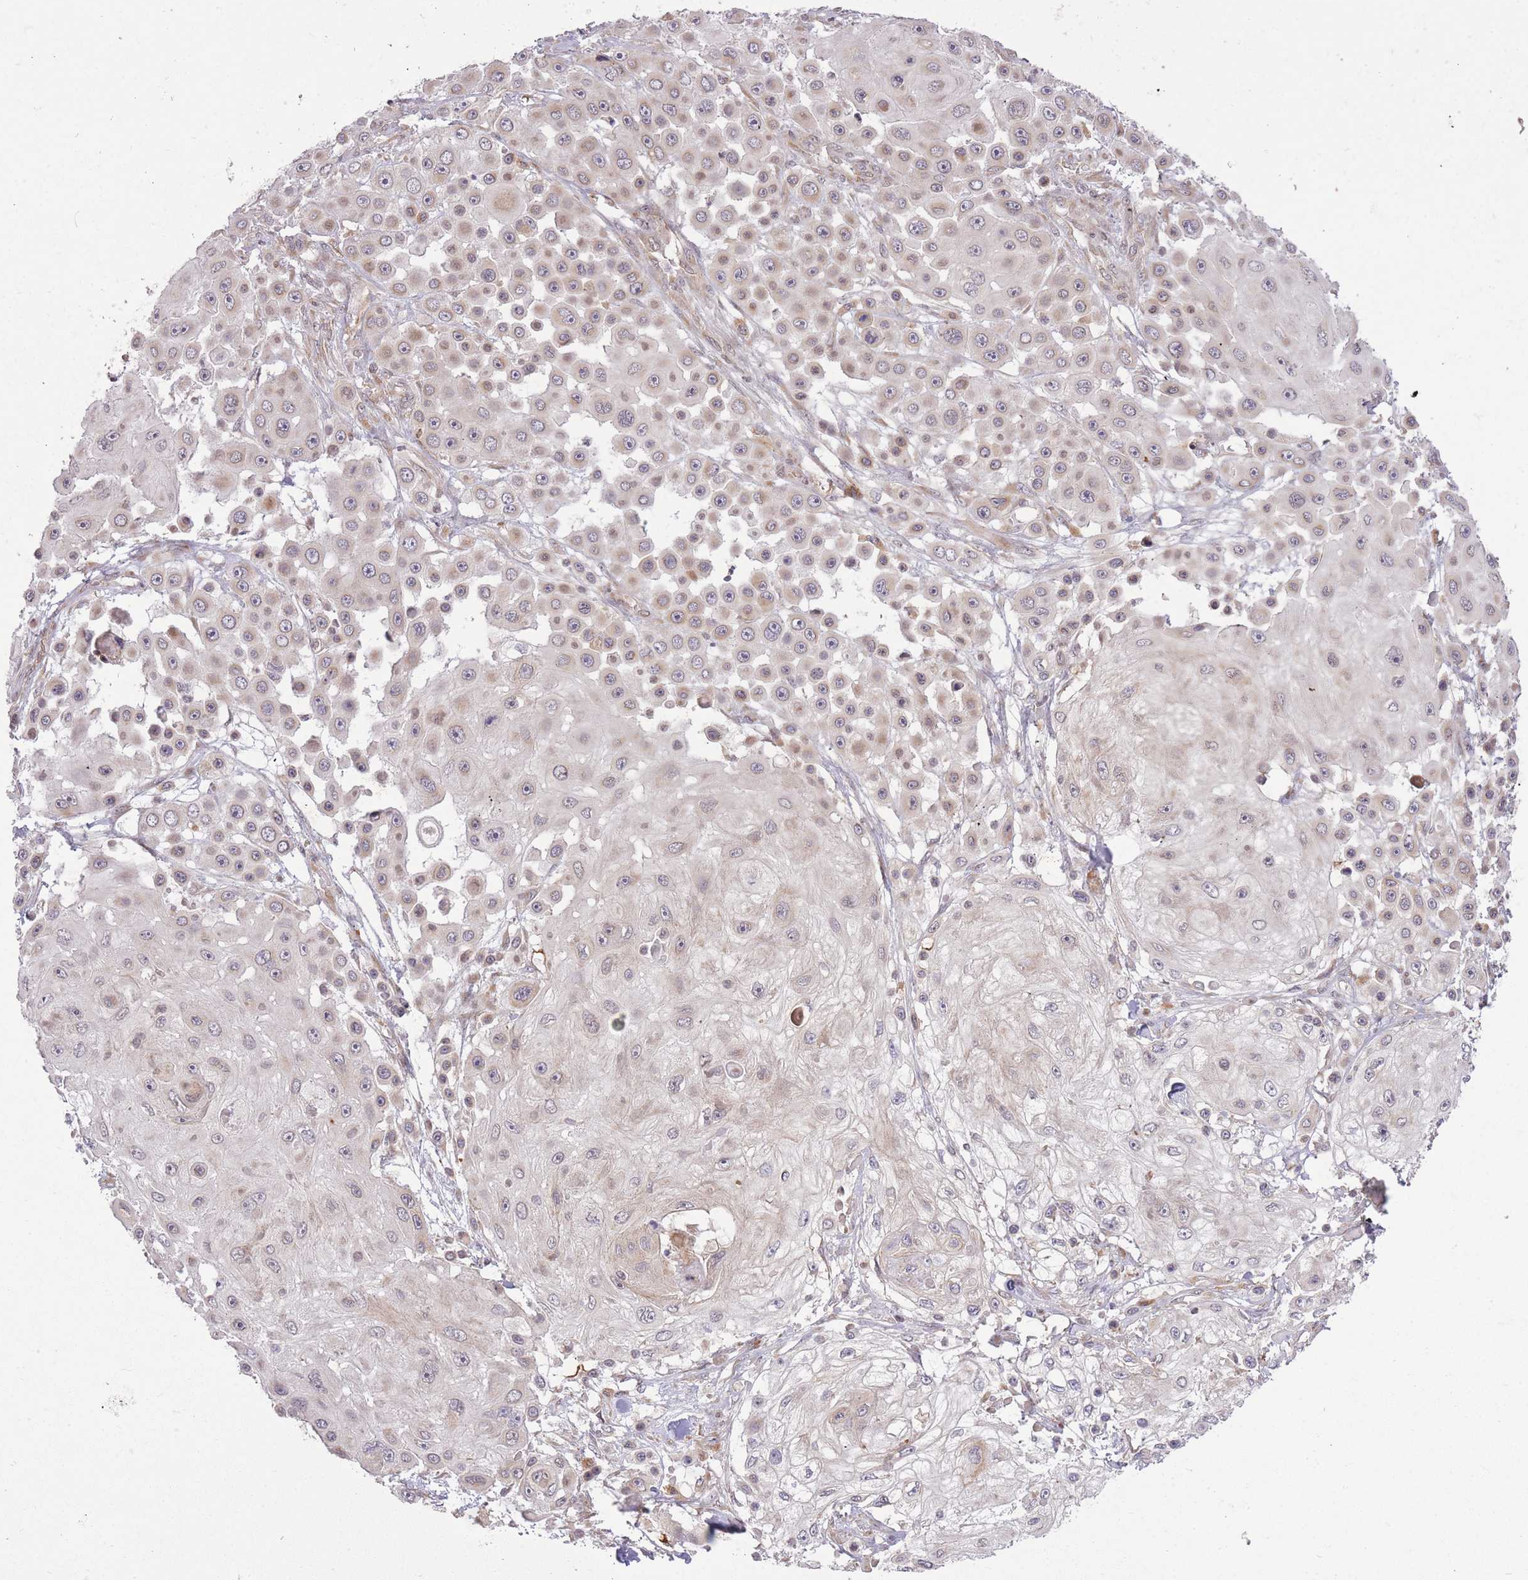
{"staining": {"intensity": "weak", "quantity": "25%-75%", "location": "cytoplasmic/membranous"}, "tissue": "skin cancer", "cell_type": "Tumor cells", "image_type": "cancer", "snomed": [{"axis": "morphology", "description": "Squamous cell carcinoma, NOS"}, {"axis": "topography", "description": "Skin"}], "caption": "Skin squamous cell carcinoma tissue reveals weak cytoplasmic/membranous expression in about 25%-75% of tumor cells", "gene": "ZNF391", "patient": {"sex": "male", "age": 67}}